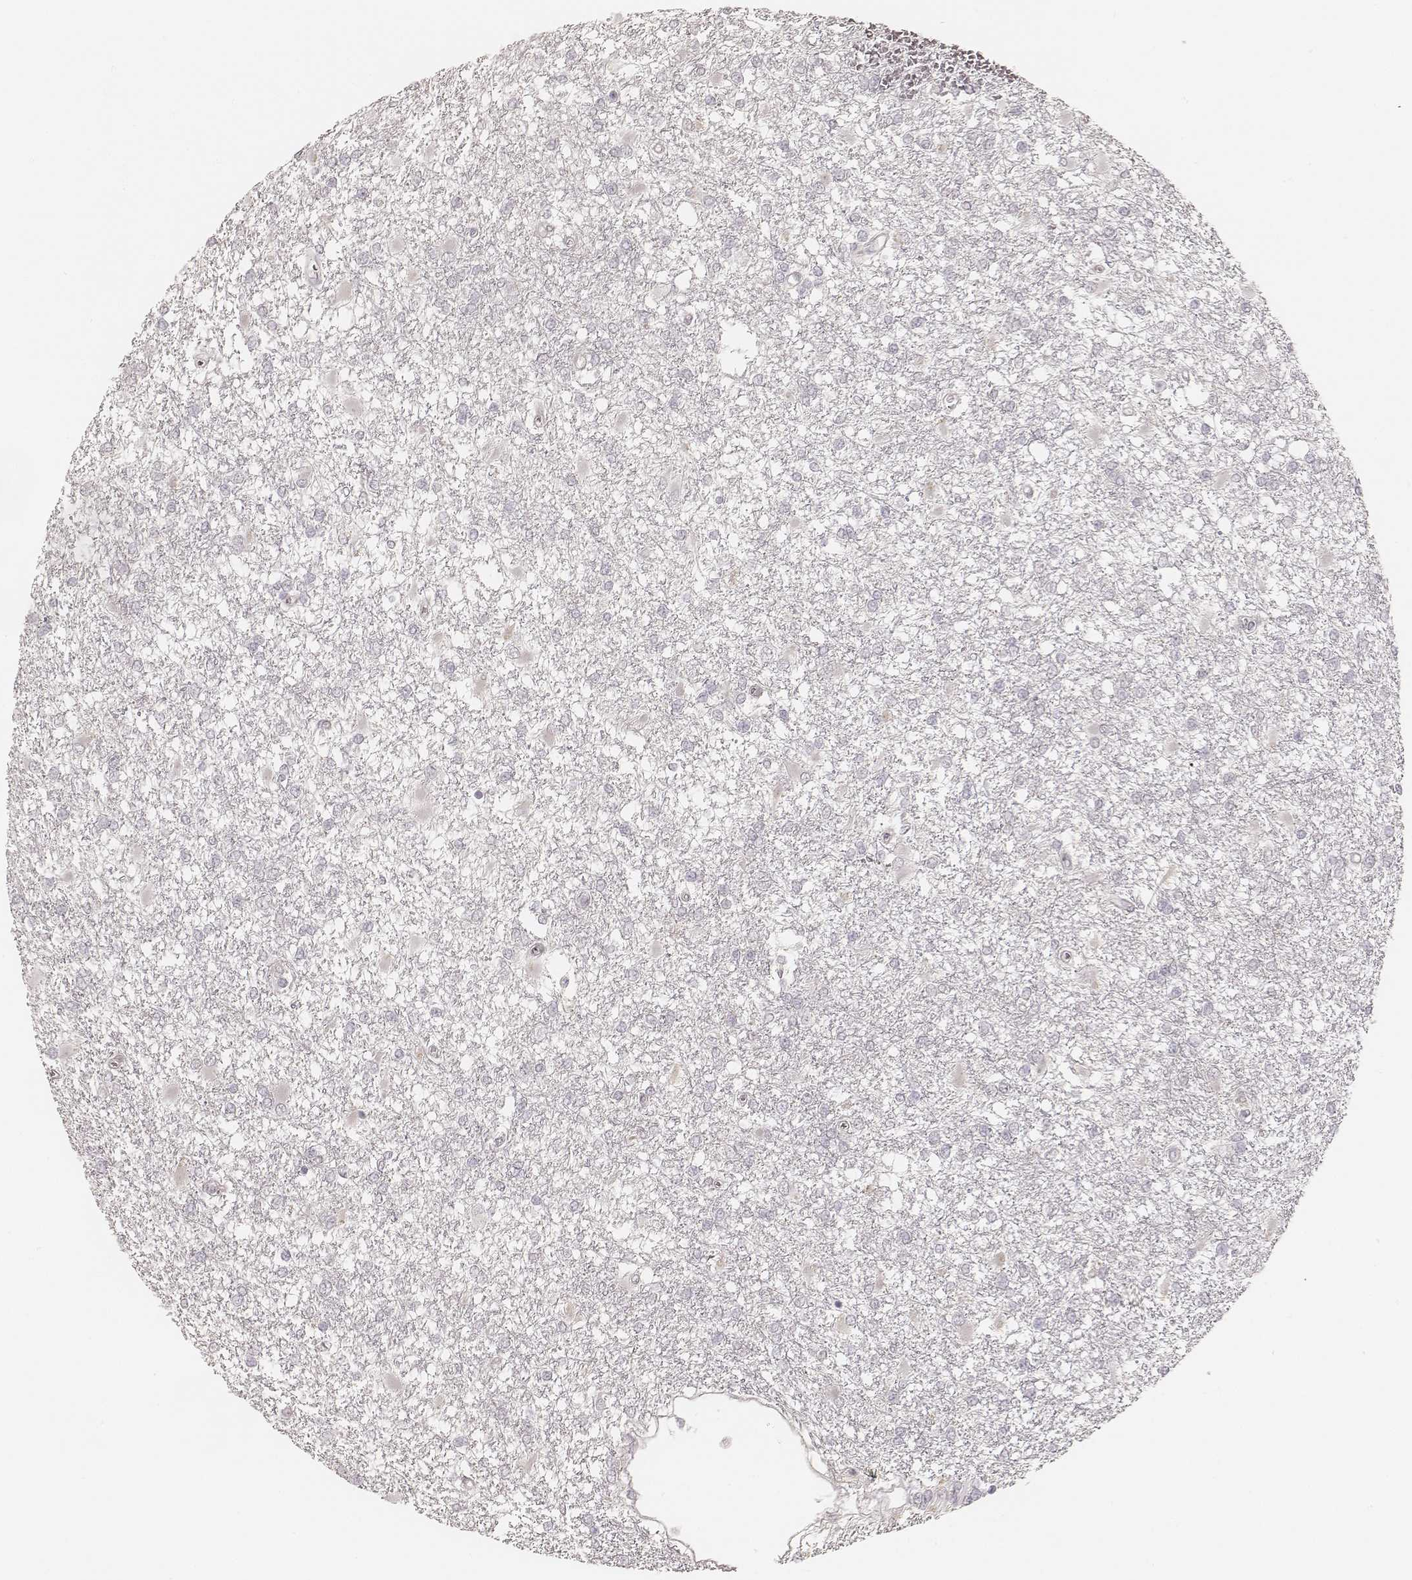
{"staining": {"intensity": "negative", "quantity": "none", "location": "none"}, "tissue": "glioma", "cell_type": "Tumor cells", "image_type": "cancer", "snomed": [{"axis": "morphology", "description": "Glioma, malignant, High grade"}, {"axis": "topography", "description": "Cerebral cortex"}], "caption": "The micrograph exhibits no significant expression in tumor cells of glioma.", "gene": "GORASP2", "patient": {"sex": "male", "age": 79}}